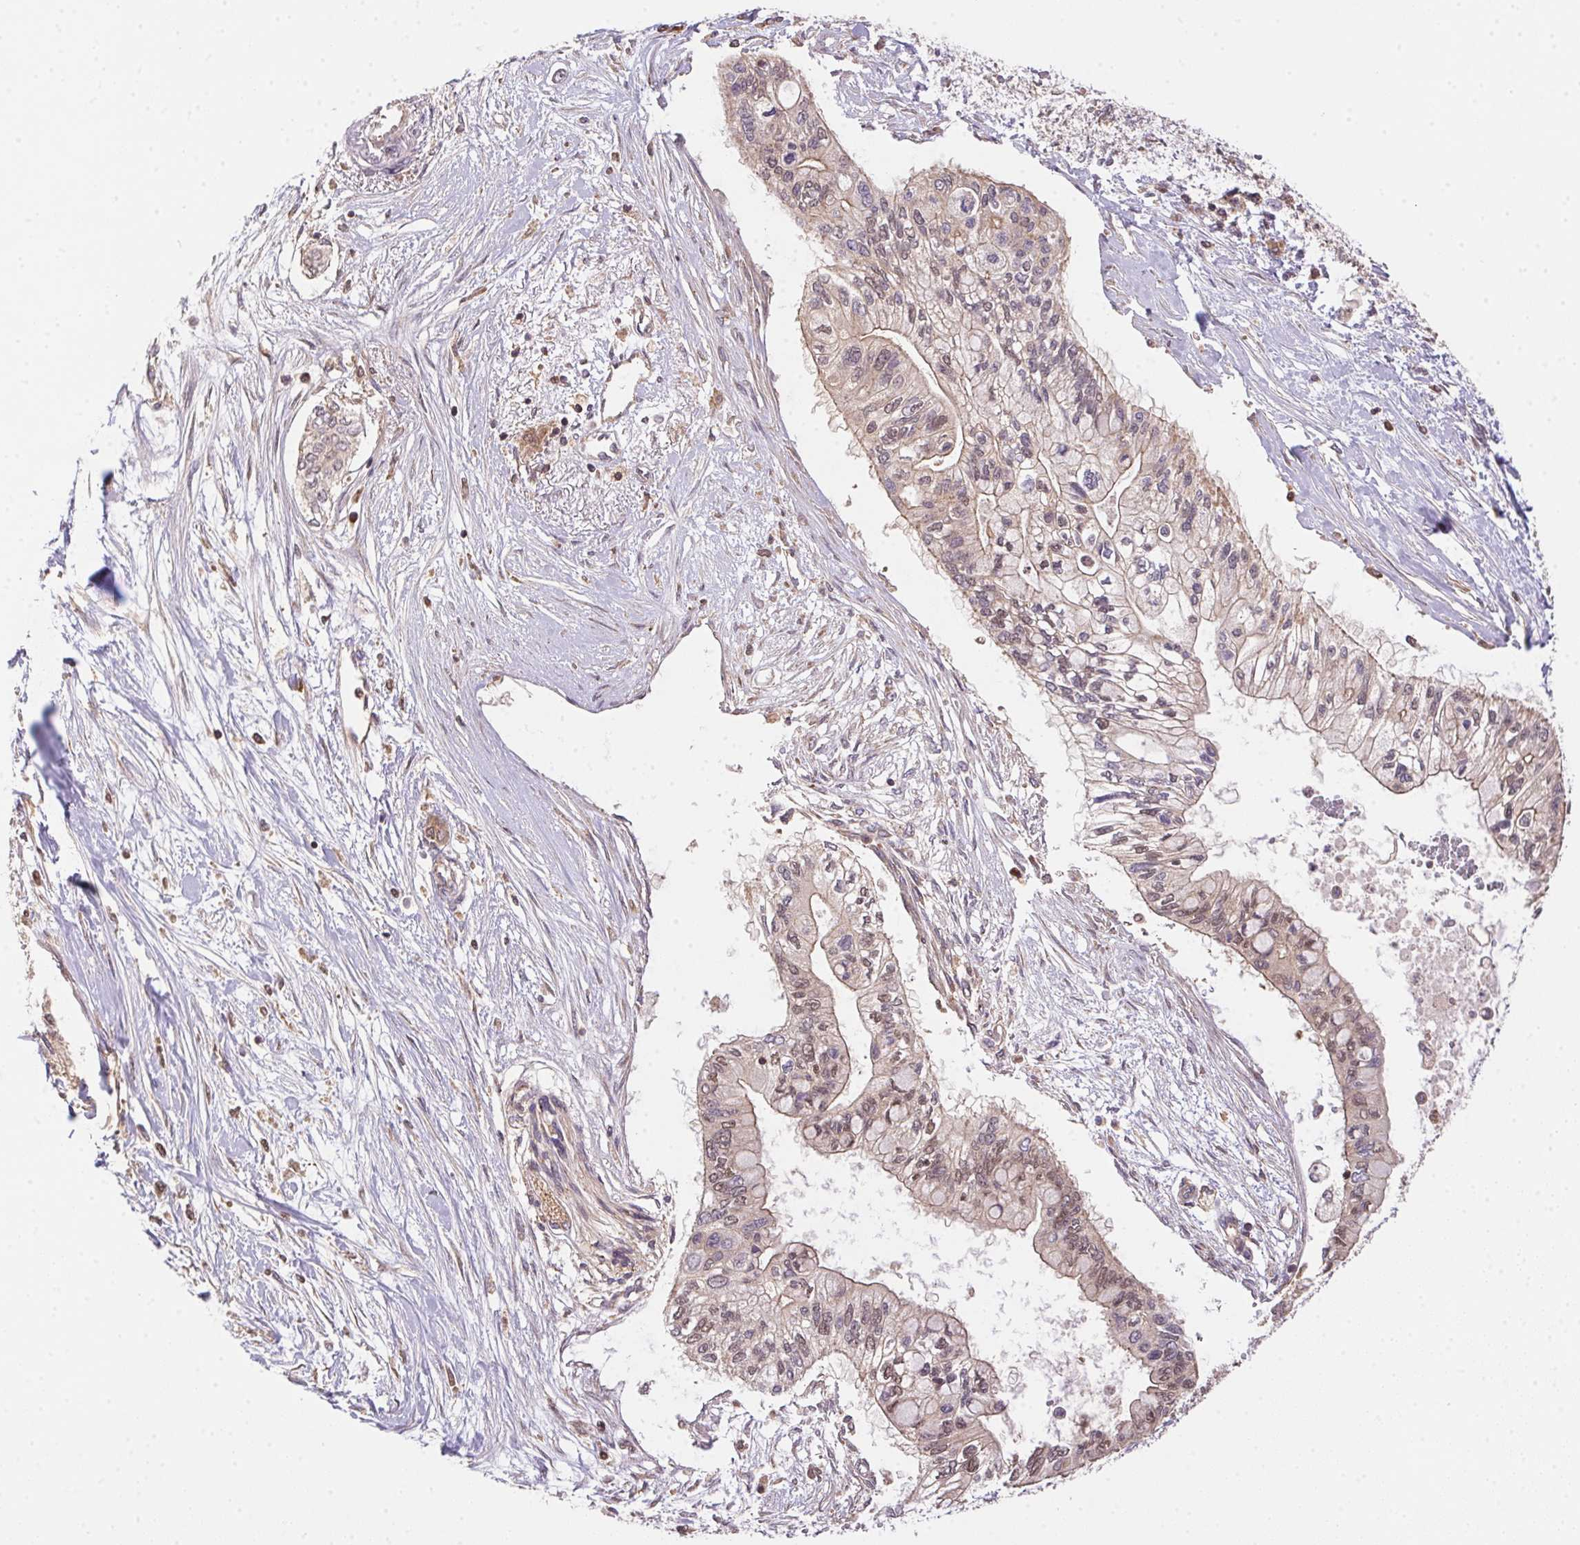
{"staining": {"intensity": "weak", "quantity": "25%-75%", "location": "cytoplasmic/membranous,nuclear"}, "tissue": "pancreatic cancer", "cell_type": "Tumor cells", "image_type": "cancer", "snomed": [{"axis": "morphology", "description": "Adenocarcinoma, NOS"}, {"axis": "topography", "description": "Pancreas"}], "caption": "This is a photomicrograph of immunohistochemistry staining of pancreatic cancer (adenocarcinoma), which shows weak expression in the cytoplasmic/membranous and nuclear of tumor cells.", "gene": "MEX3D", "patient": {"sex": "female", "age": 77}}